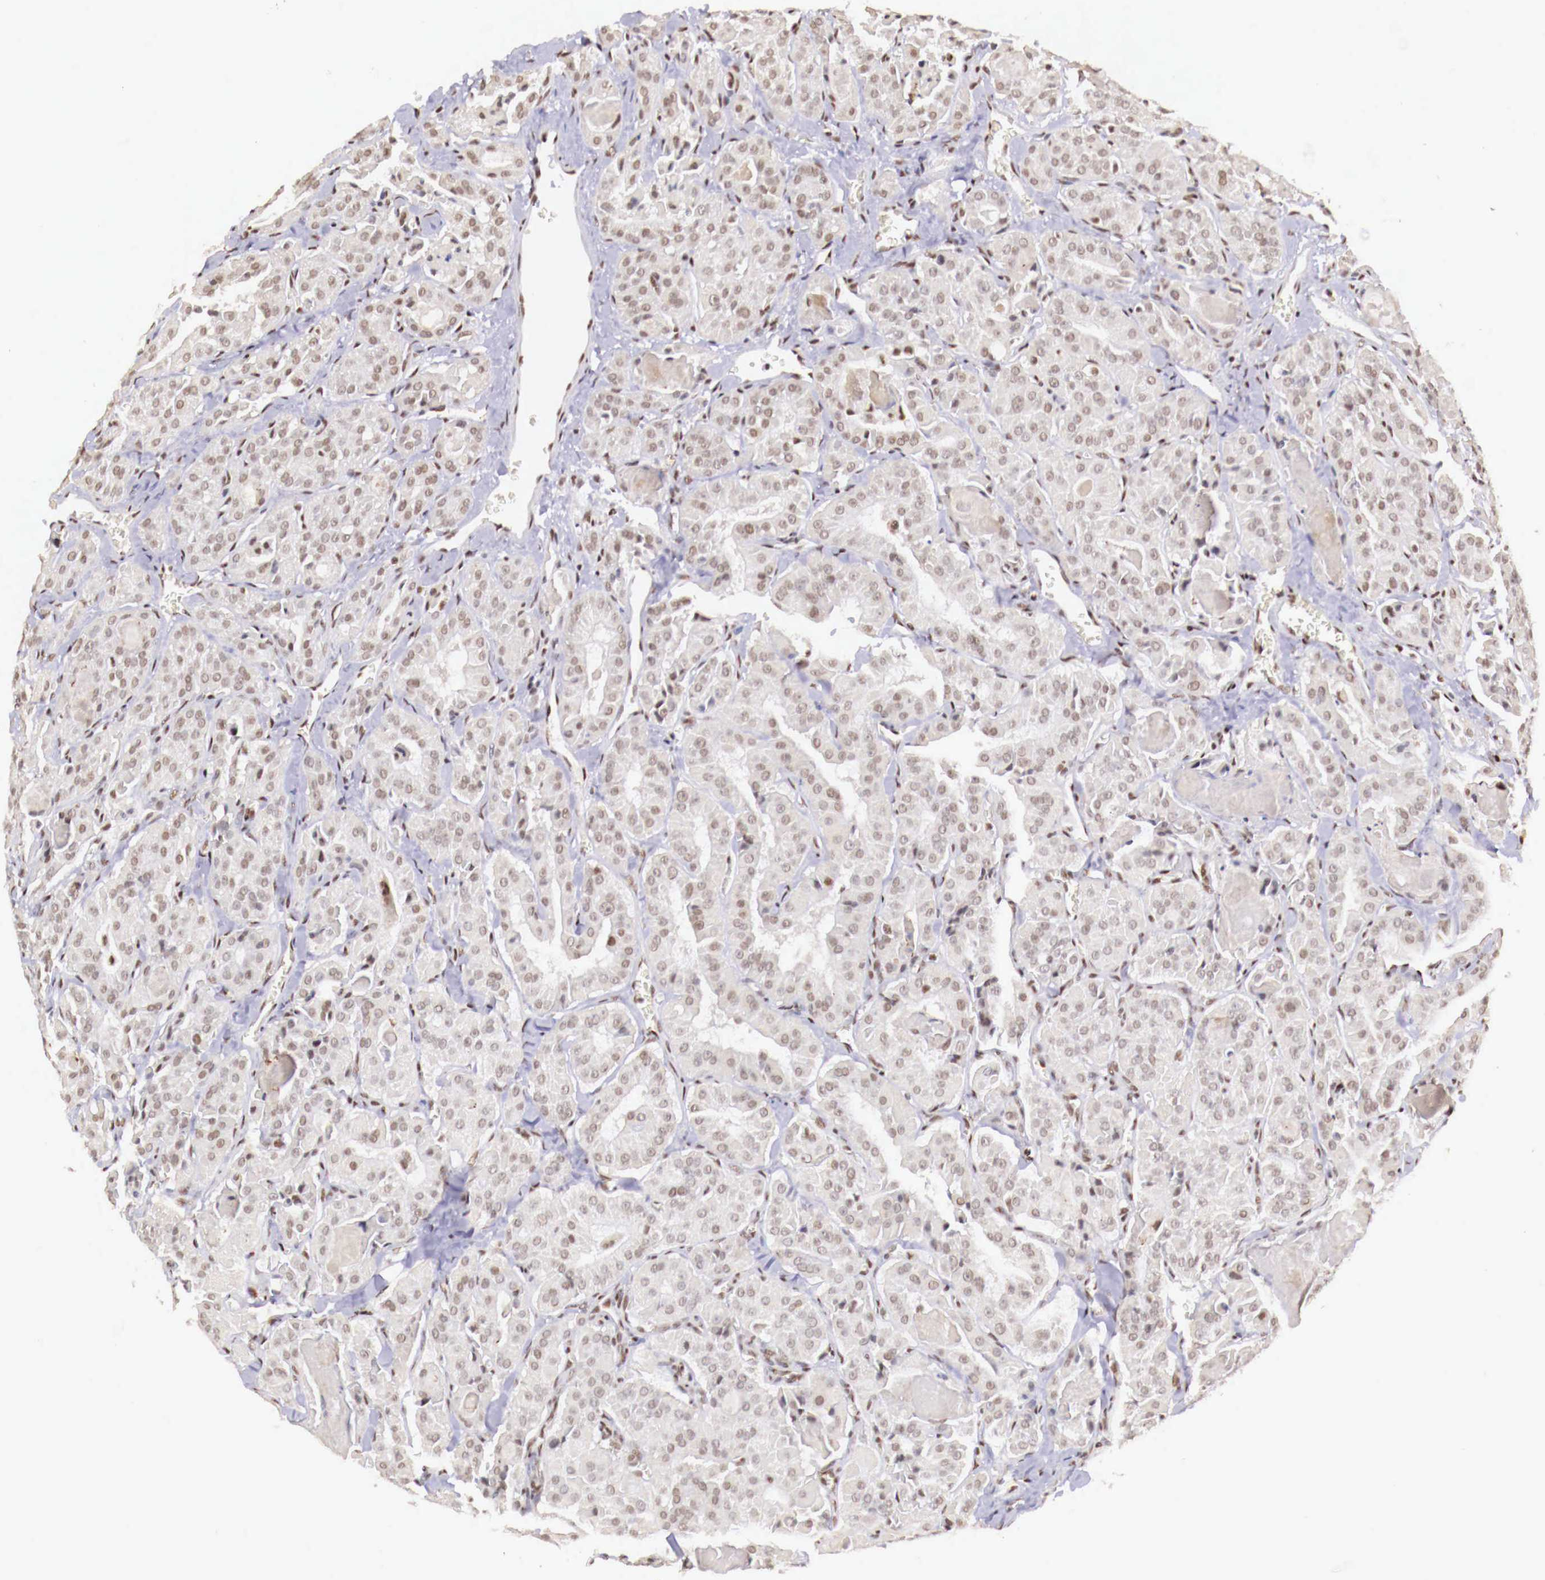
{"staining": {"intensity": "weak", "quantity": "<25%", "location": "nuclear"}, "tissue": "thyroid cancer", "cell_type": "Tumor cells", "image_type": "cancer", "snomed": [{"axis": "morphology", "description": "Carcinoma, NOS"}, {"axis": "topography", "description": "Thyroid gland"}], "caption": "Immunohistochemistry (IHC) micrograph of human thyroid cancer stained for a protein (brown), which shows no expression in tumor cells.", "gene": "SP1", "patient": {"sex": "male", "age": 76}}